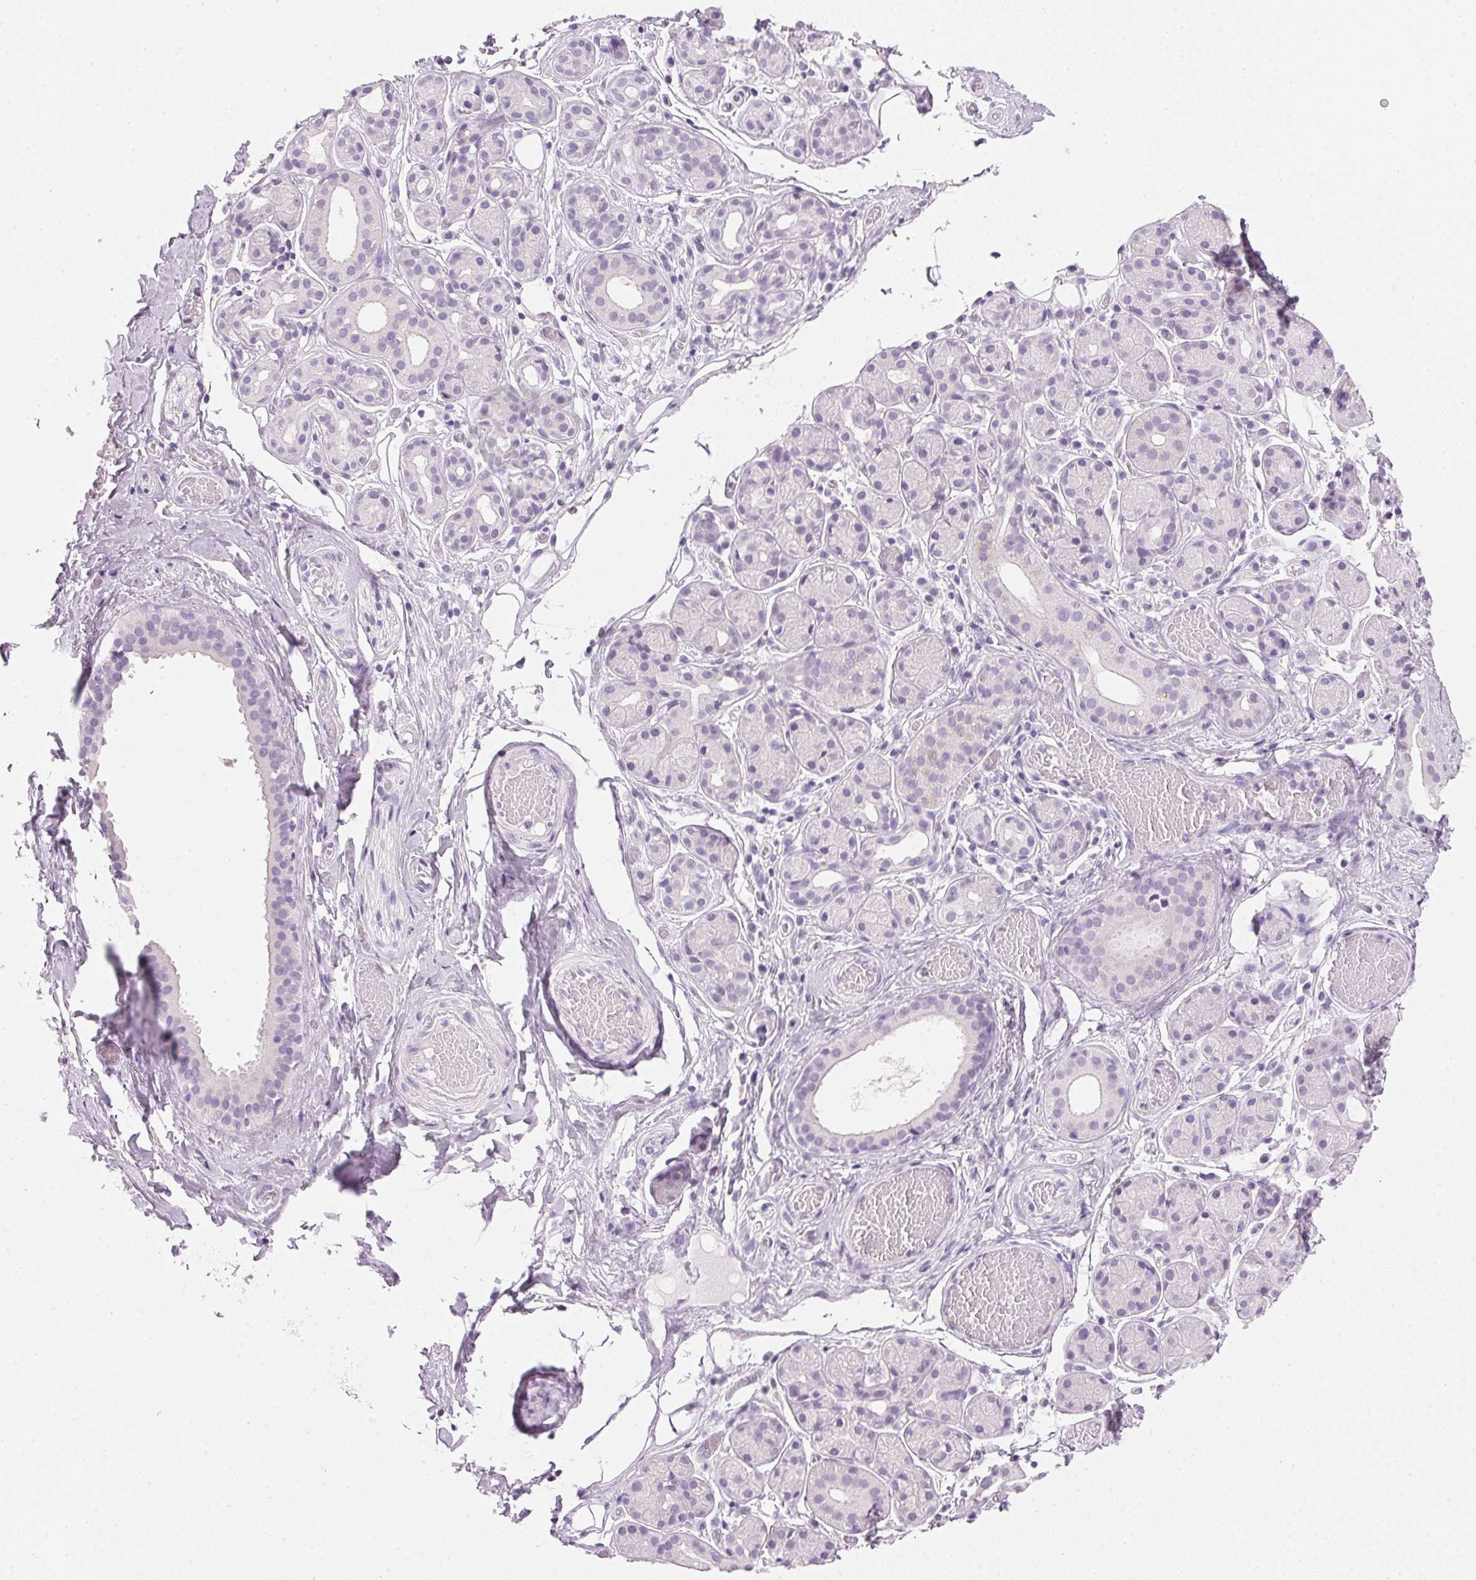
{"staining": {"intensity": "negative", "quantity": "none", "location": "none"}, "tissue": "salivary gland", "cell_type": "Glandular cells", "image_type": "normal", "snomed": [{"axis": "morphology", "description": "Normal tissue, NOS"}, {"axis": "topography", "description": "Salivary gland"}, {"axis": "topography", "description": "Peripheral nerve tissue"}], "caption": "Unremarkable salivary gland was stained to show a protein in brown. There is no significant positivity in glandular cells. (DAB (3,3'-diaminobenzidine) immunohistochemistry visualized using brightfield microscopy, high magnification).", "gene": "IGFBP1", "patient": {"sex": "male", "age": 71}}